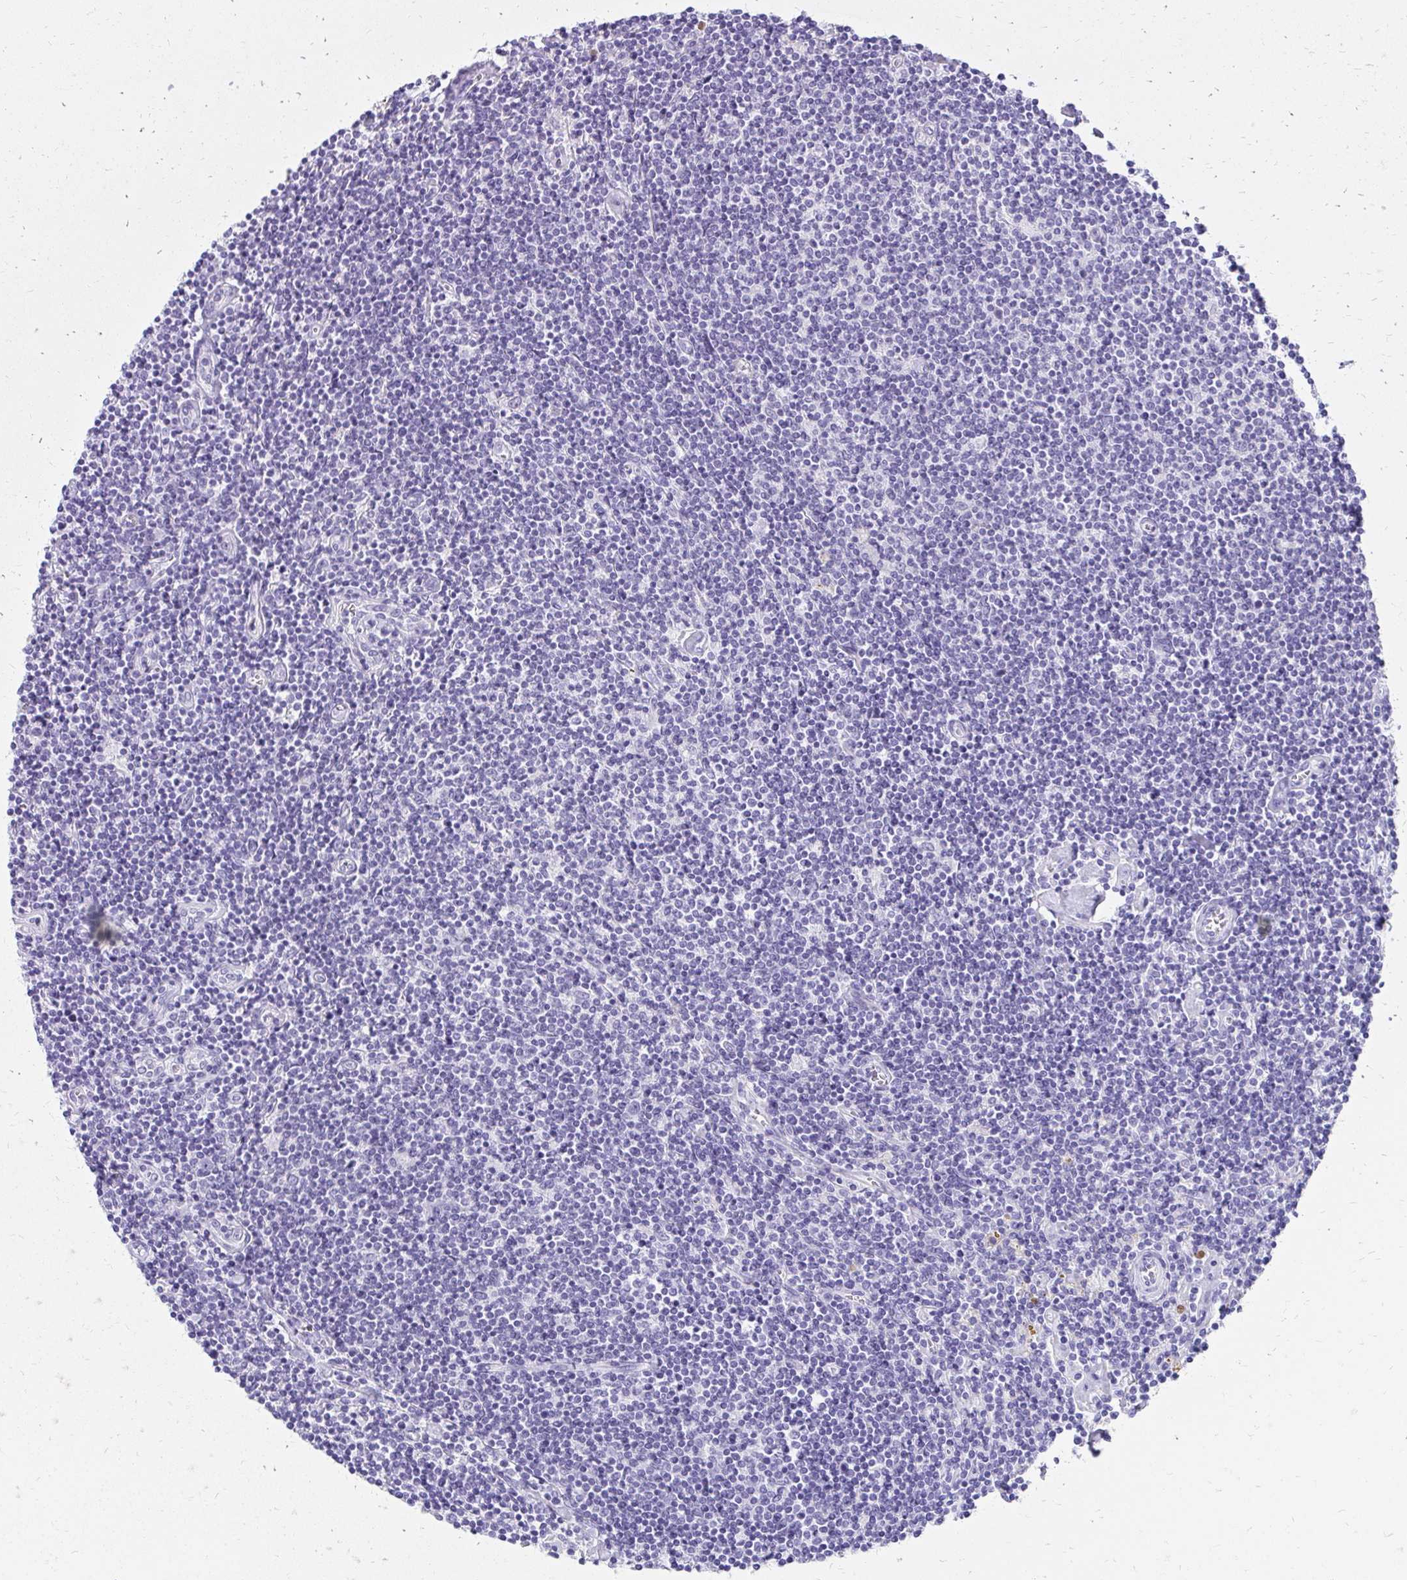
{"staining": {"intensity": "negative", "quantity": "none", "location": "none"}, "tissue": "lymphoma", "cell_type": "Tumor cells", "image_type": "cancer", "snomed": [{"axis": "morphology", "description": "Hodgkin's disease, NOS"}, {"axis": "topography", "description": "Lymph node"}], "caption": "Immunohistochemical staining of Hodgkin's disease demonstrates no significant positivity in tumor cells. (Stains: DAB immunohistochemistry with hematoxylin counter stain, Microscopy: brightfield microscopy at high magnification).", "gene": "SLC32A1", "patient": {"sex": "male", "age": 40}}